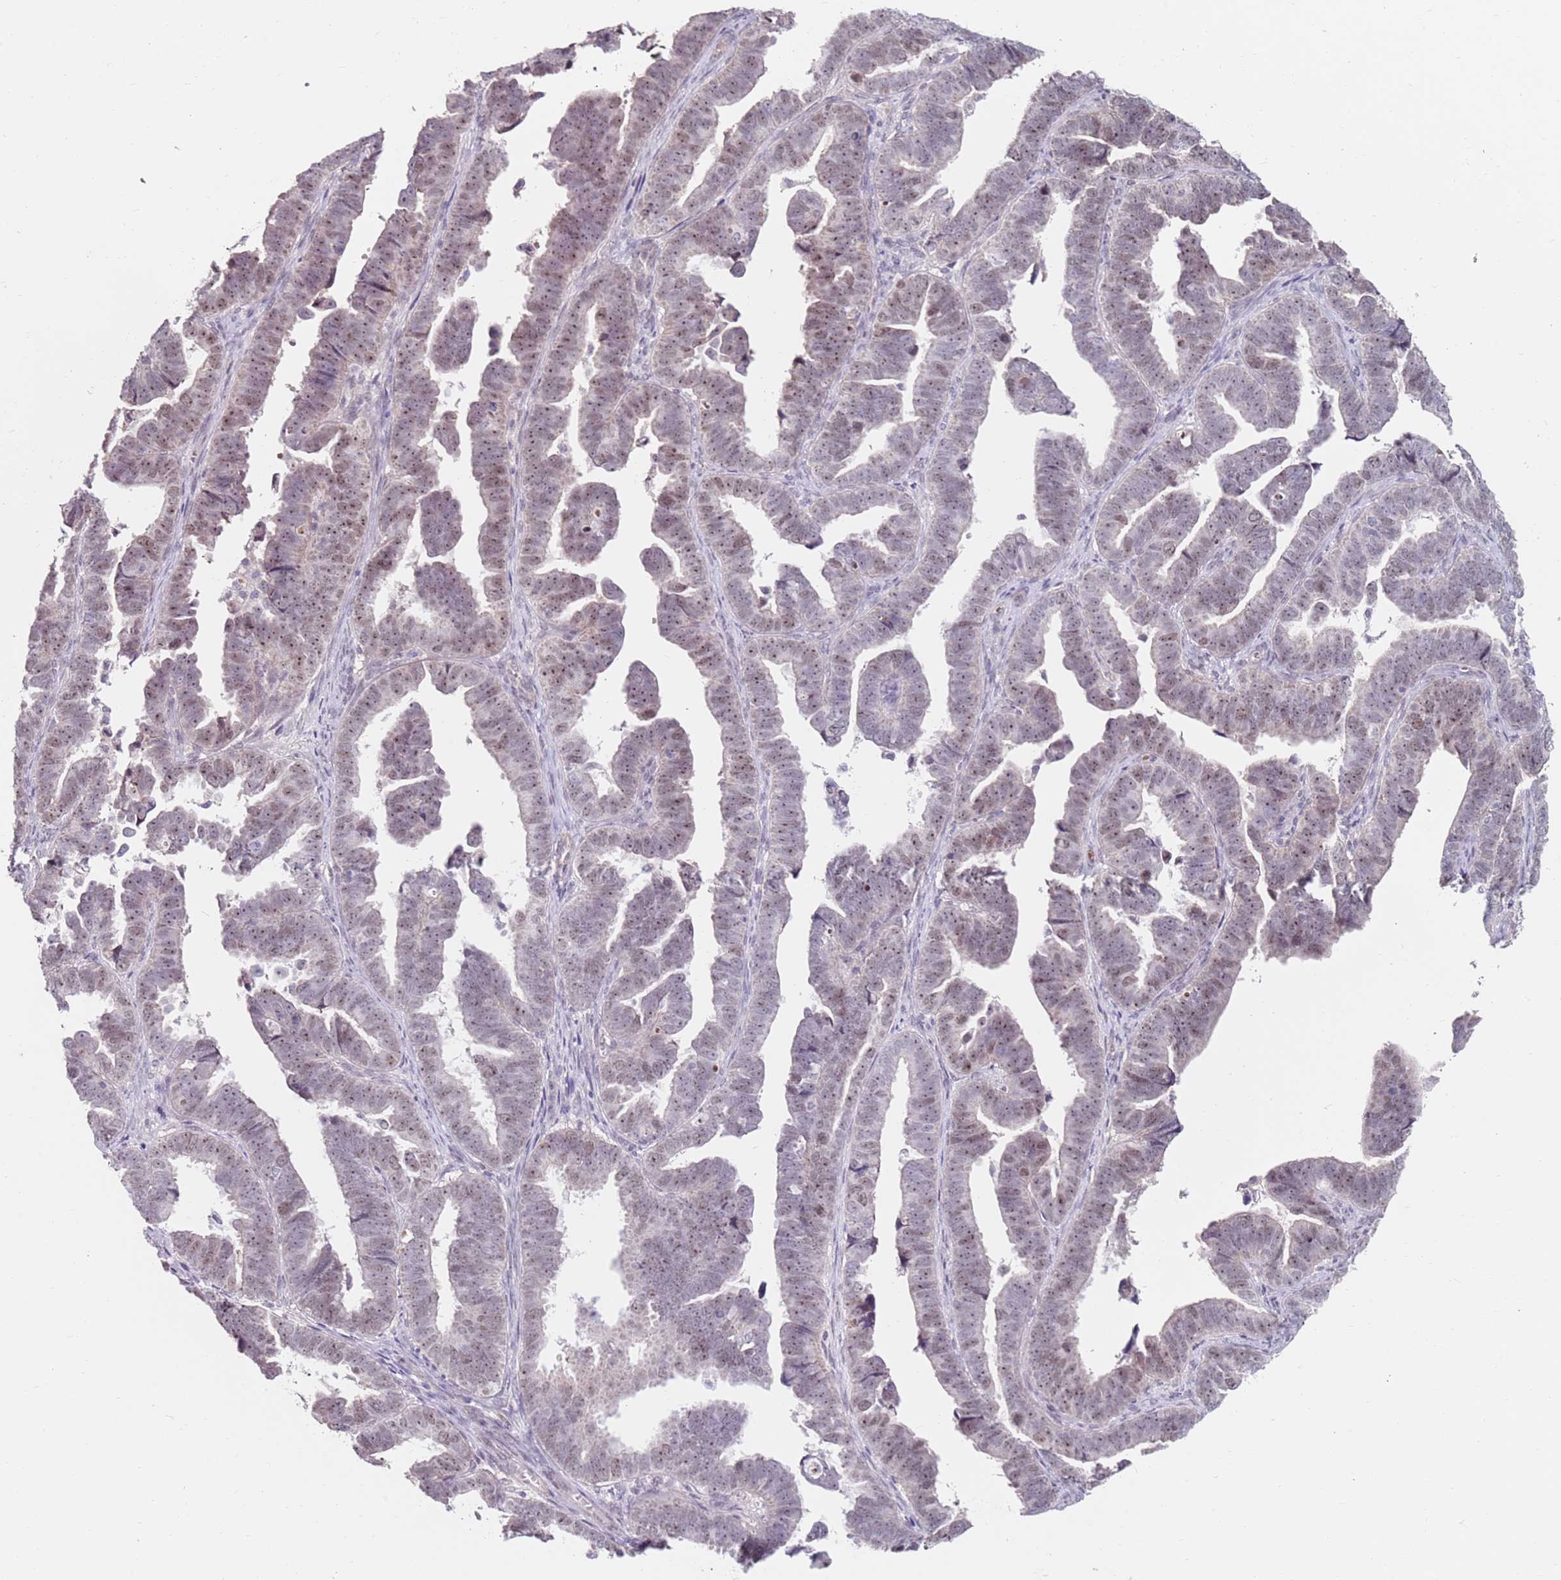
{"staining": {"intensity": "weak", "quantity": "25%-75%", "location": "nuclear"}, "tissue": "endometrial cancer", "cell_type": "Tumor cells", "image_type": "cancer", "snomed": [{"axis": "morphology", "description": "Adenocarcinoma, NOS"}, {"axis": "topography", "description": "Endometrium"}], "caption": "Tumor cells show low levels of weak nuclear staining in approximately 25%-75% of cells in human adenocarcinoma (endometrial). Nuclei are stained in blue.", "gene": "RARS2", "patient": {"sex": "female", "age": 75}}